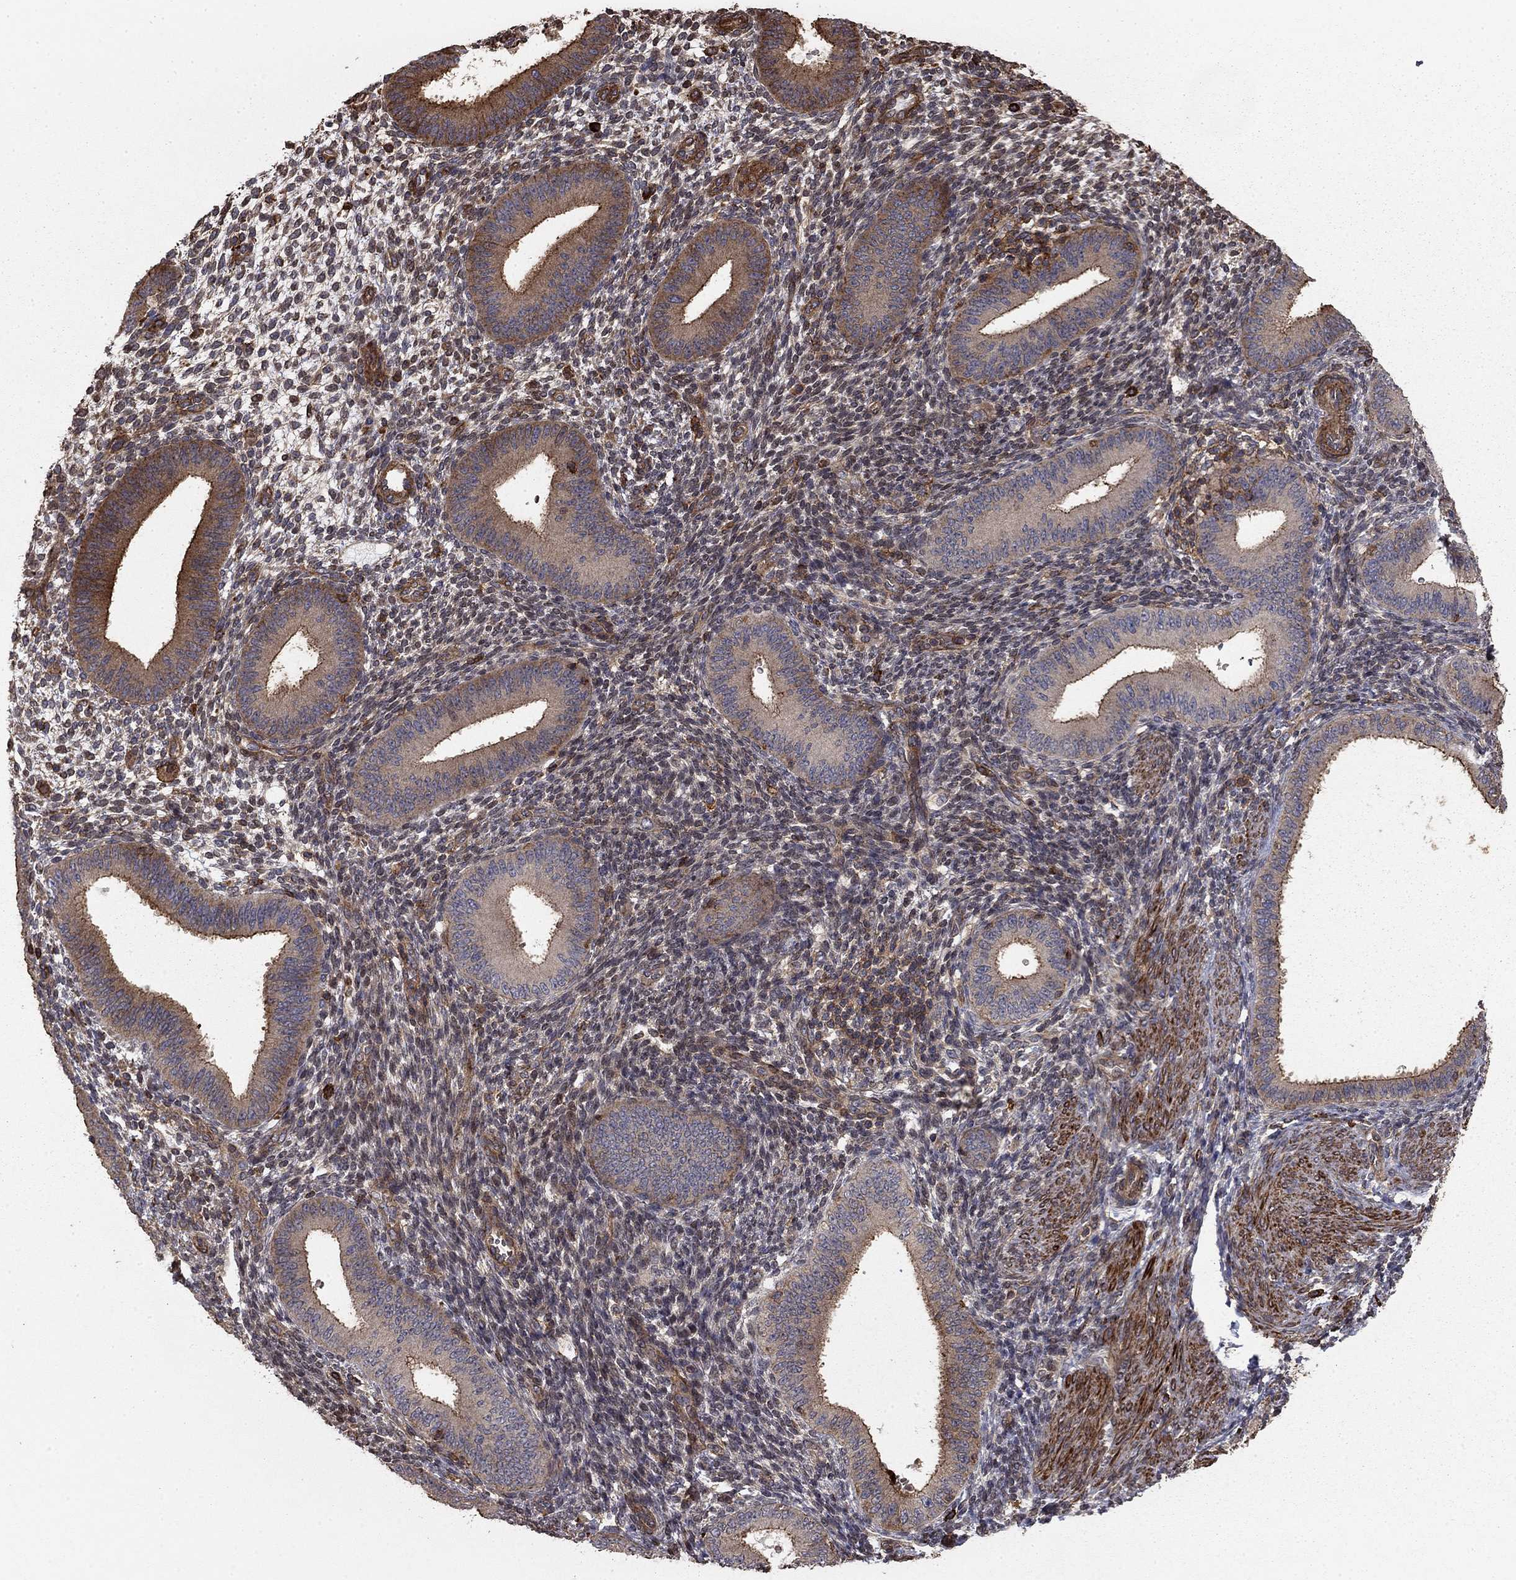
{"staining": {"intensity": "weak", "quantity": "<25%", "location": "cytoplasmic/membranous"}, "tissue": "endometrium", "cell_type": "Cells in endometrial stroma", "image_type": "normal", "snomed": [{"axis": "morphology", "description": "Normal tissue, NOS"}, {"axis": "topography", "description": "Endometrium"}], "caption": "Human endometrium stained for a protein using immunohistochemistry displays no staining in cells in endometrial stroma.", "gene": "HABP4", "patient": {"sex": "female", "age": 39}}